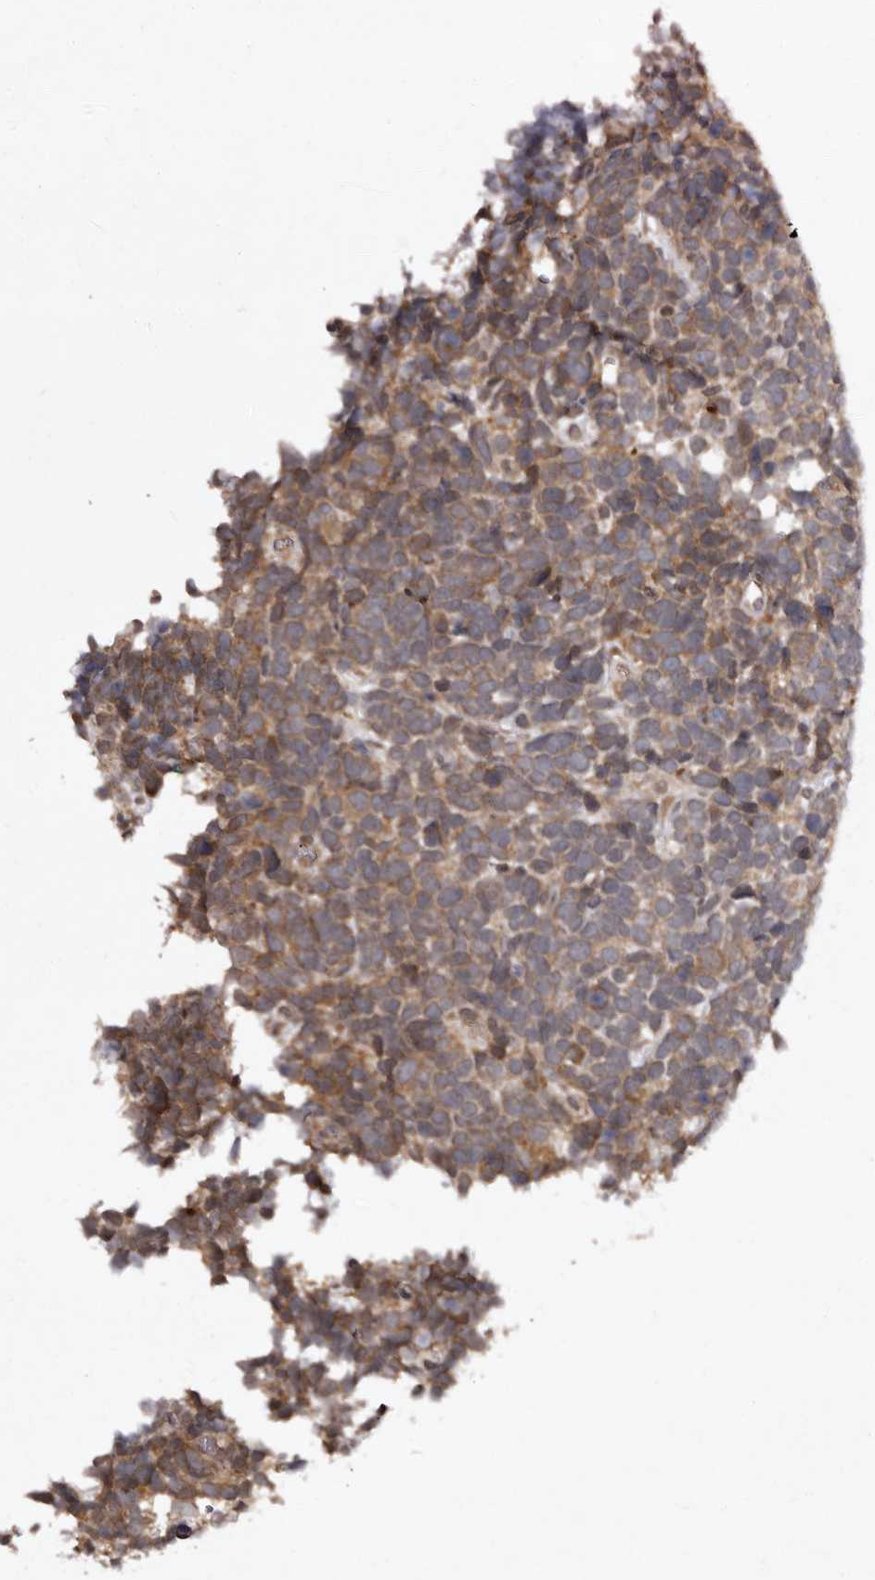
{"staining": {"intensity": "moderate", "quantity": ">75%", "location": "cytoplasmic/membranous"}, "tissue": "urothelial cancer", "cell_type": "Tumor cells", "image_type": "cancer", "snomed": [{"axis": "morphology", "description": "Urothelial carcinoma, High grade"}, {"axis": "topography", "description": "Urinary bladder"}], "caption": "Immunohistochemical staining of high-grade urothelial carcinoma displays medium levels of moderate cytoplasmic/membranous protein positivity in about >75% of tumor cells. (DAB IHC, brown staining for protein, blue staining for nuclei).", "gene": "ABL1", "patient": {"sex": "female", "age": 82}}